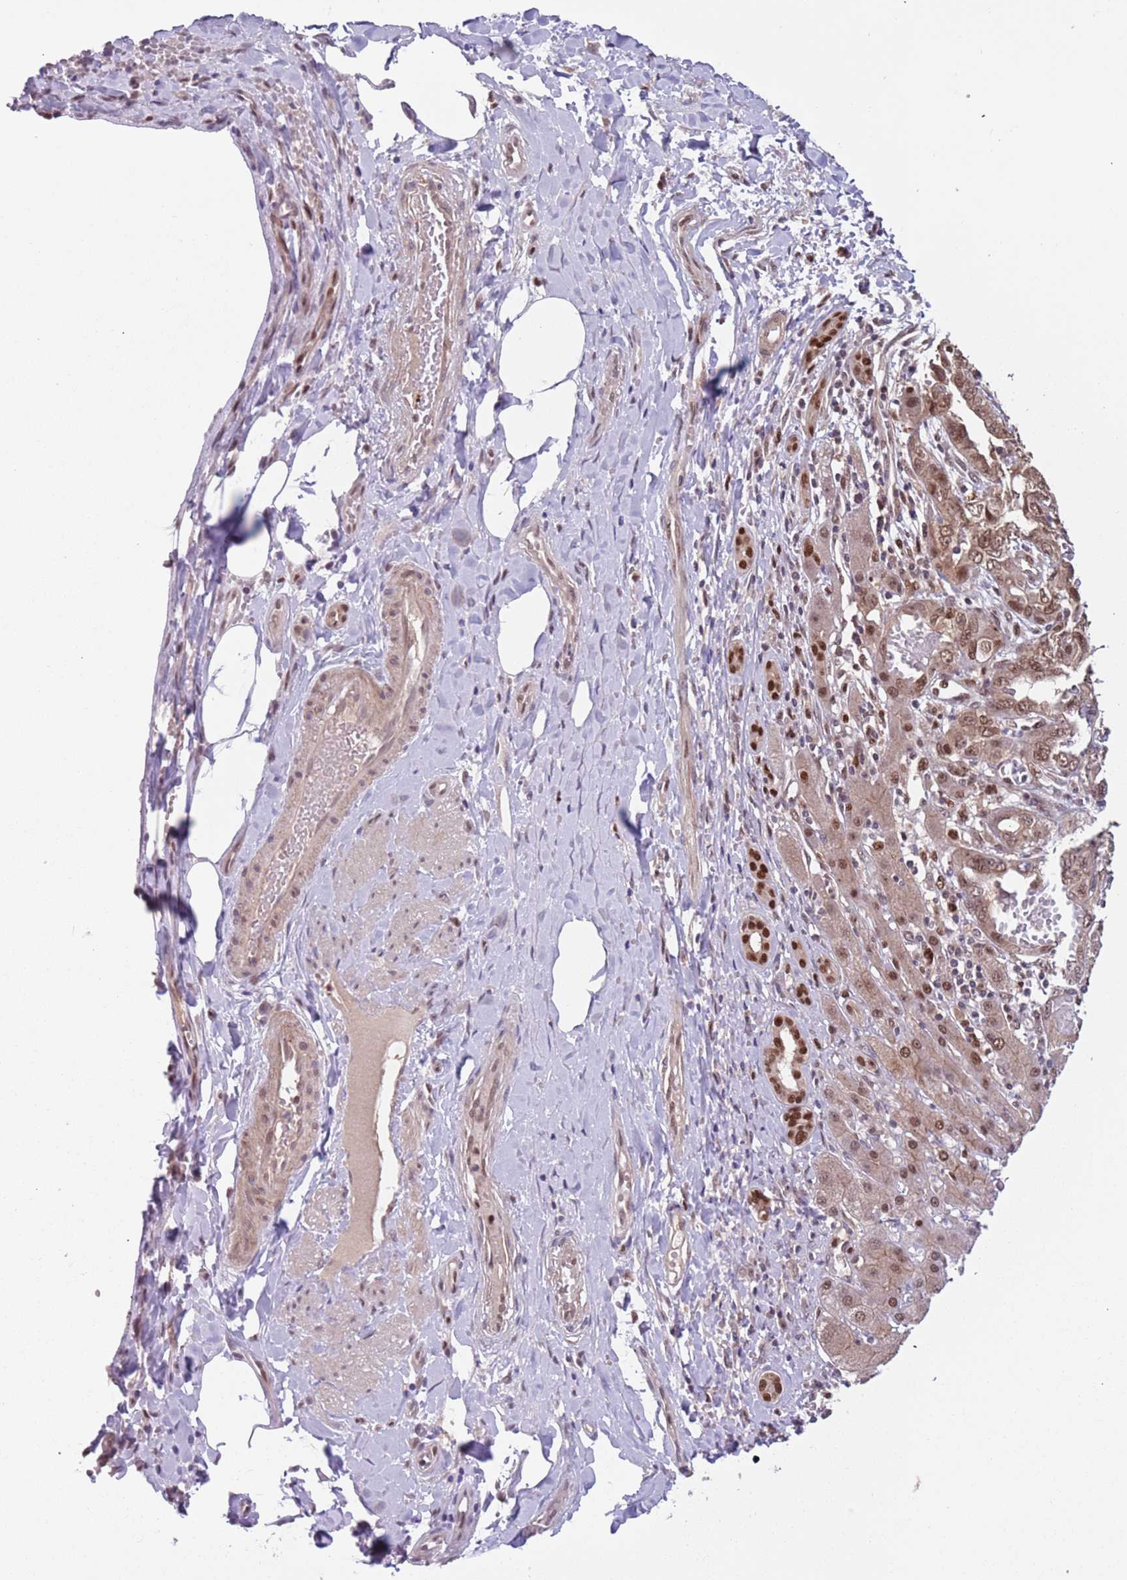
{"staining": {"intensity": "moderate", "quantity": ">75%", "location": "cytoplasmic/membranous,nuclear"}, "tissue": "liver cancer", "cell_type": "Tumor cells", "image_type": "cancer", "snomed": [{"axis": "morphology", "description": "Cholangiocarcinoma"}, {"axis": "topography", "description": "Liver"}], "caption": "An image of liver cholangiocarcinoma stained for a protein displays moderate cytoplasmic/membranous and nuclear brown staining in tumor cells.", "gene": "RMND5B", "patient": {"sex": "male", "age": 59}}